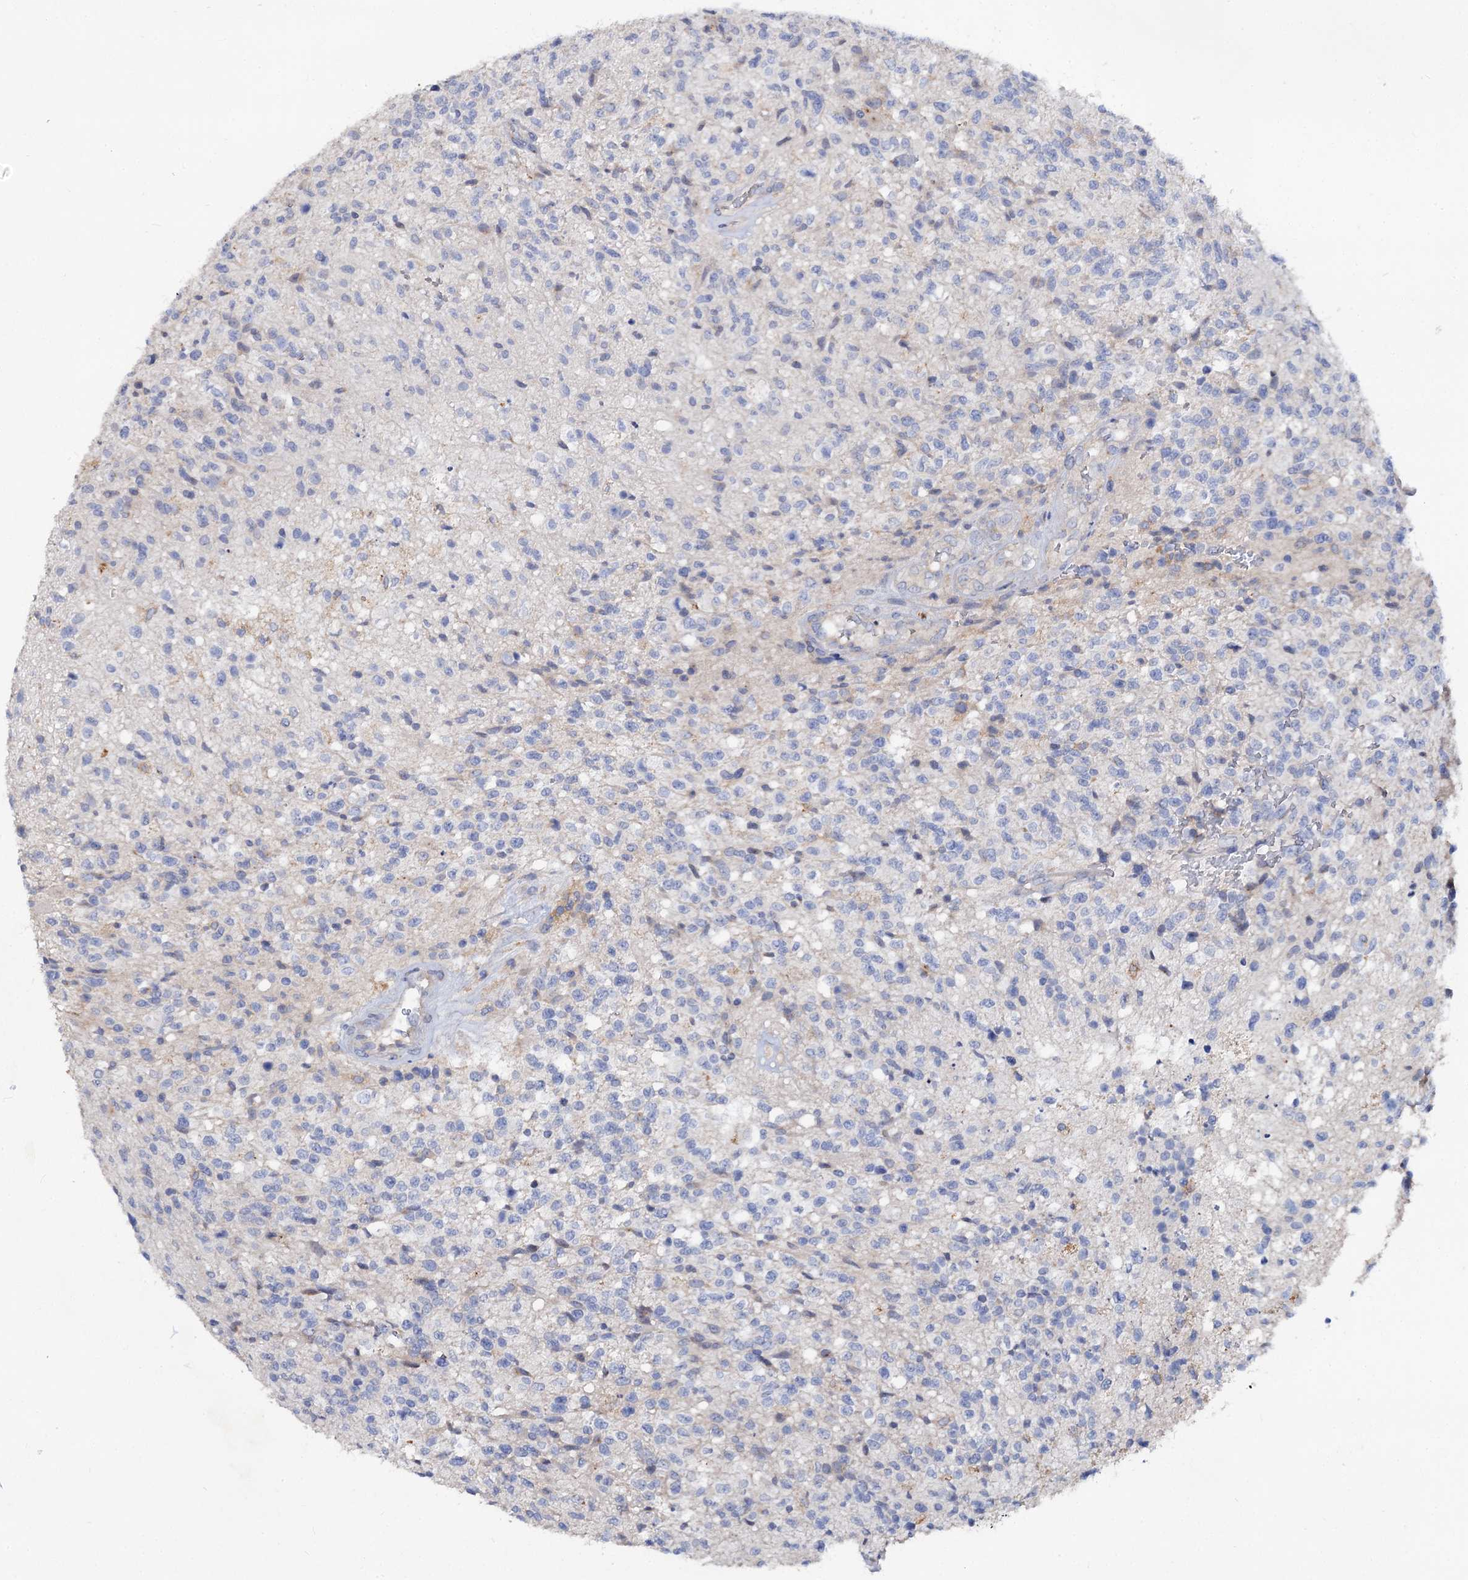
{"staining": {"intensity": "negative", "quantity": "none", "location": "none"}, "tissue": "glioma", "cell_type": "Tumor cells", "image_type": "cancer", "snomed": [{"axis": "morphology", "description": "Glioma, malignant, High grade"}, {"axis": "topography", "description": "Brain"}], "caption": "Glioma was stained to show a protein in brown. There is no significant expression in tumor cells. Brightfield microscopy of immunohistochemistry stained with DAB (brown) and hematoxylin (blue), captured at high magnification.", "gene": "HVCN1", "patient": {"sex": "male", "age": 56}}